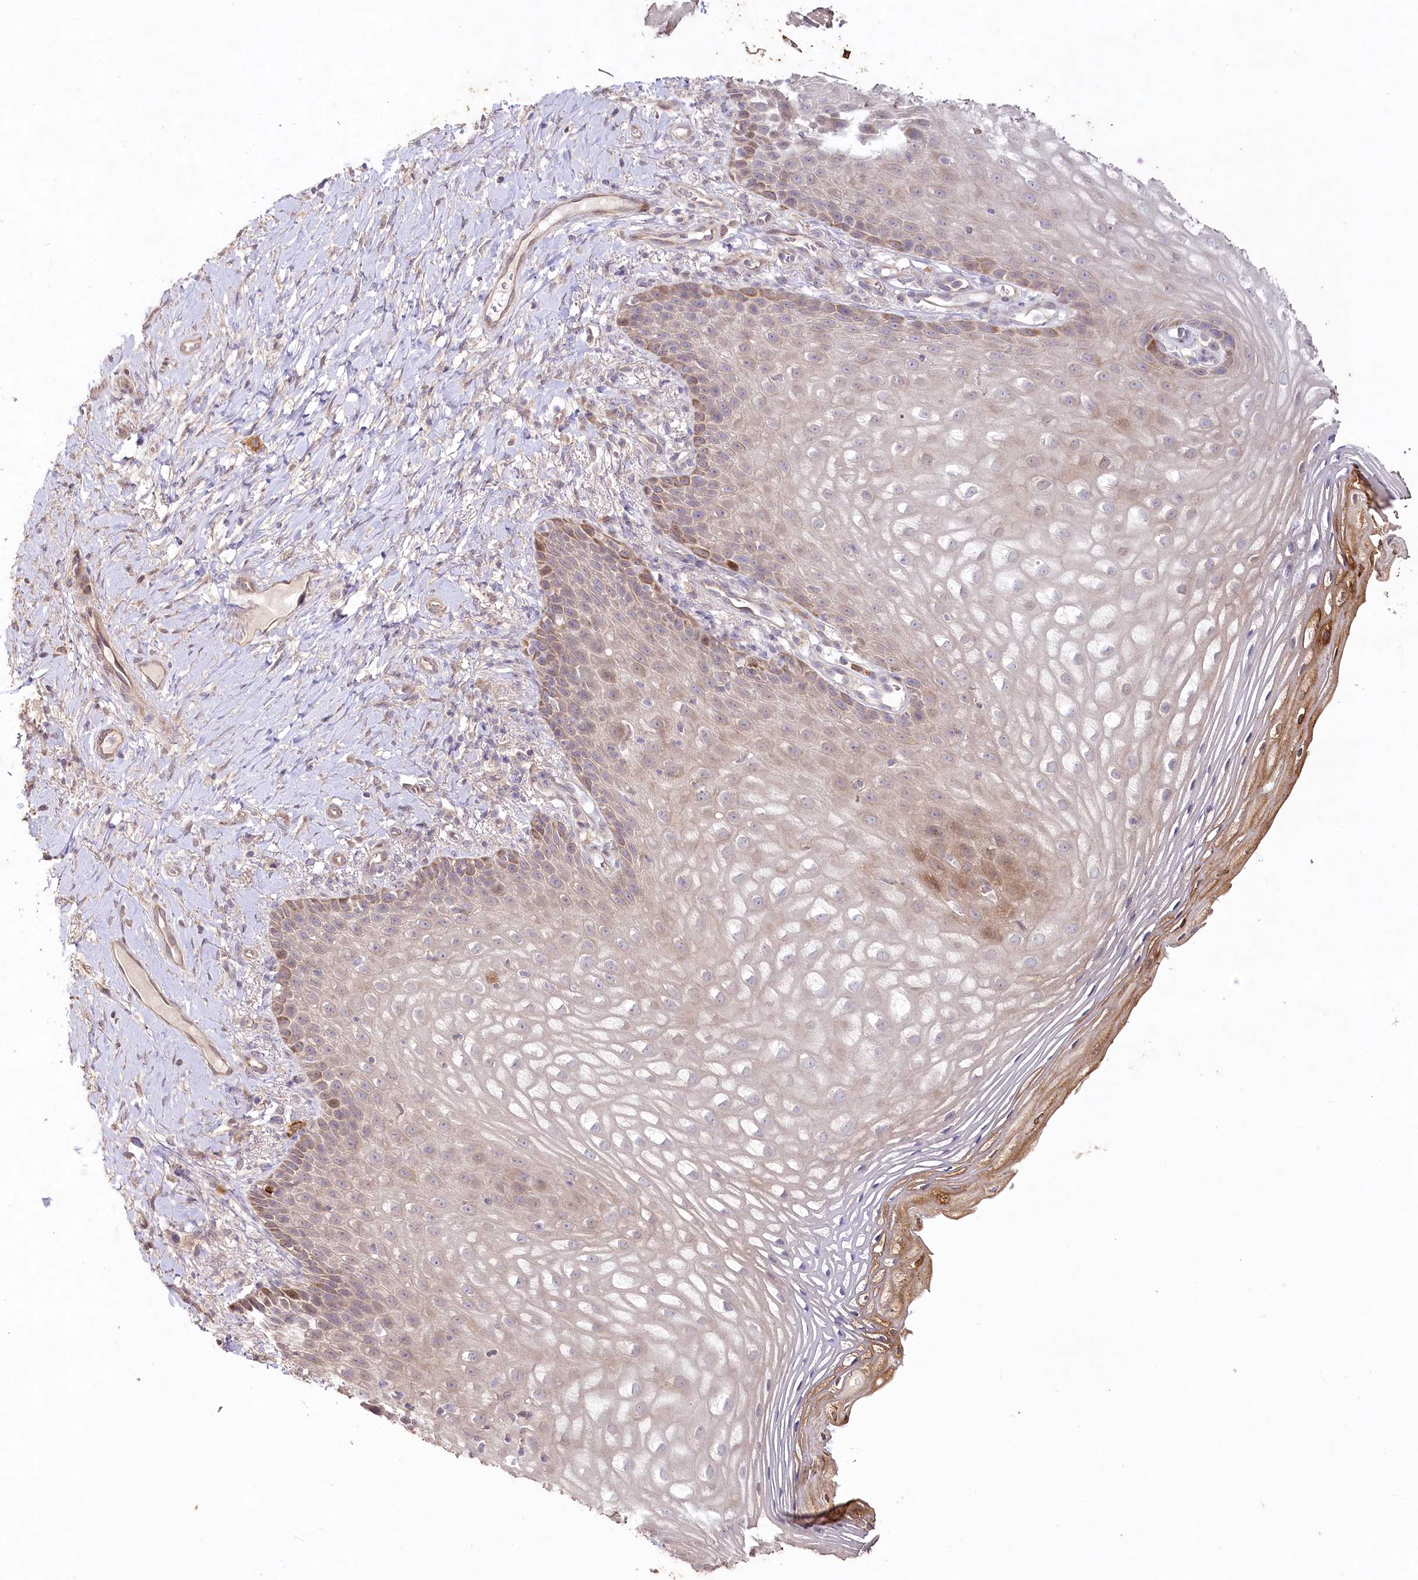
{"staining": {"intensity": "moderate", "quantity": "<25%", "location": "cytoplasmic/membranous"}, "tissue": "vagina", "cell_type": "Squamous epithelial cells", "image_type": "normal", "snomed": [{"axis": "morphology", "description": "Normal tissue, NOS"}, {"axis": "topography", "description": "Vagina"}], "caption": "Brown immunohistochemical staining in unremarkable human vagina demonstrates moderate cytoplasmic/membranous positivity in approximately <25% of squamous epithelial cells.", "gene": "IRAK1BP1", "patient": {"sex": "female", "age": 60}}